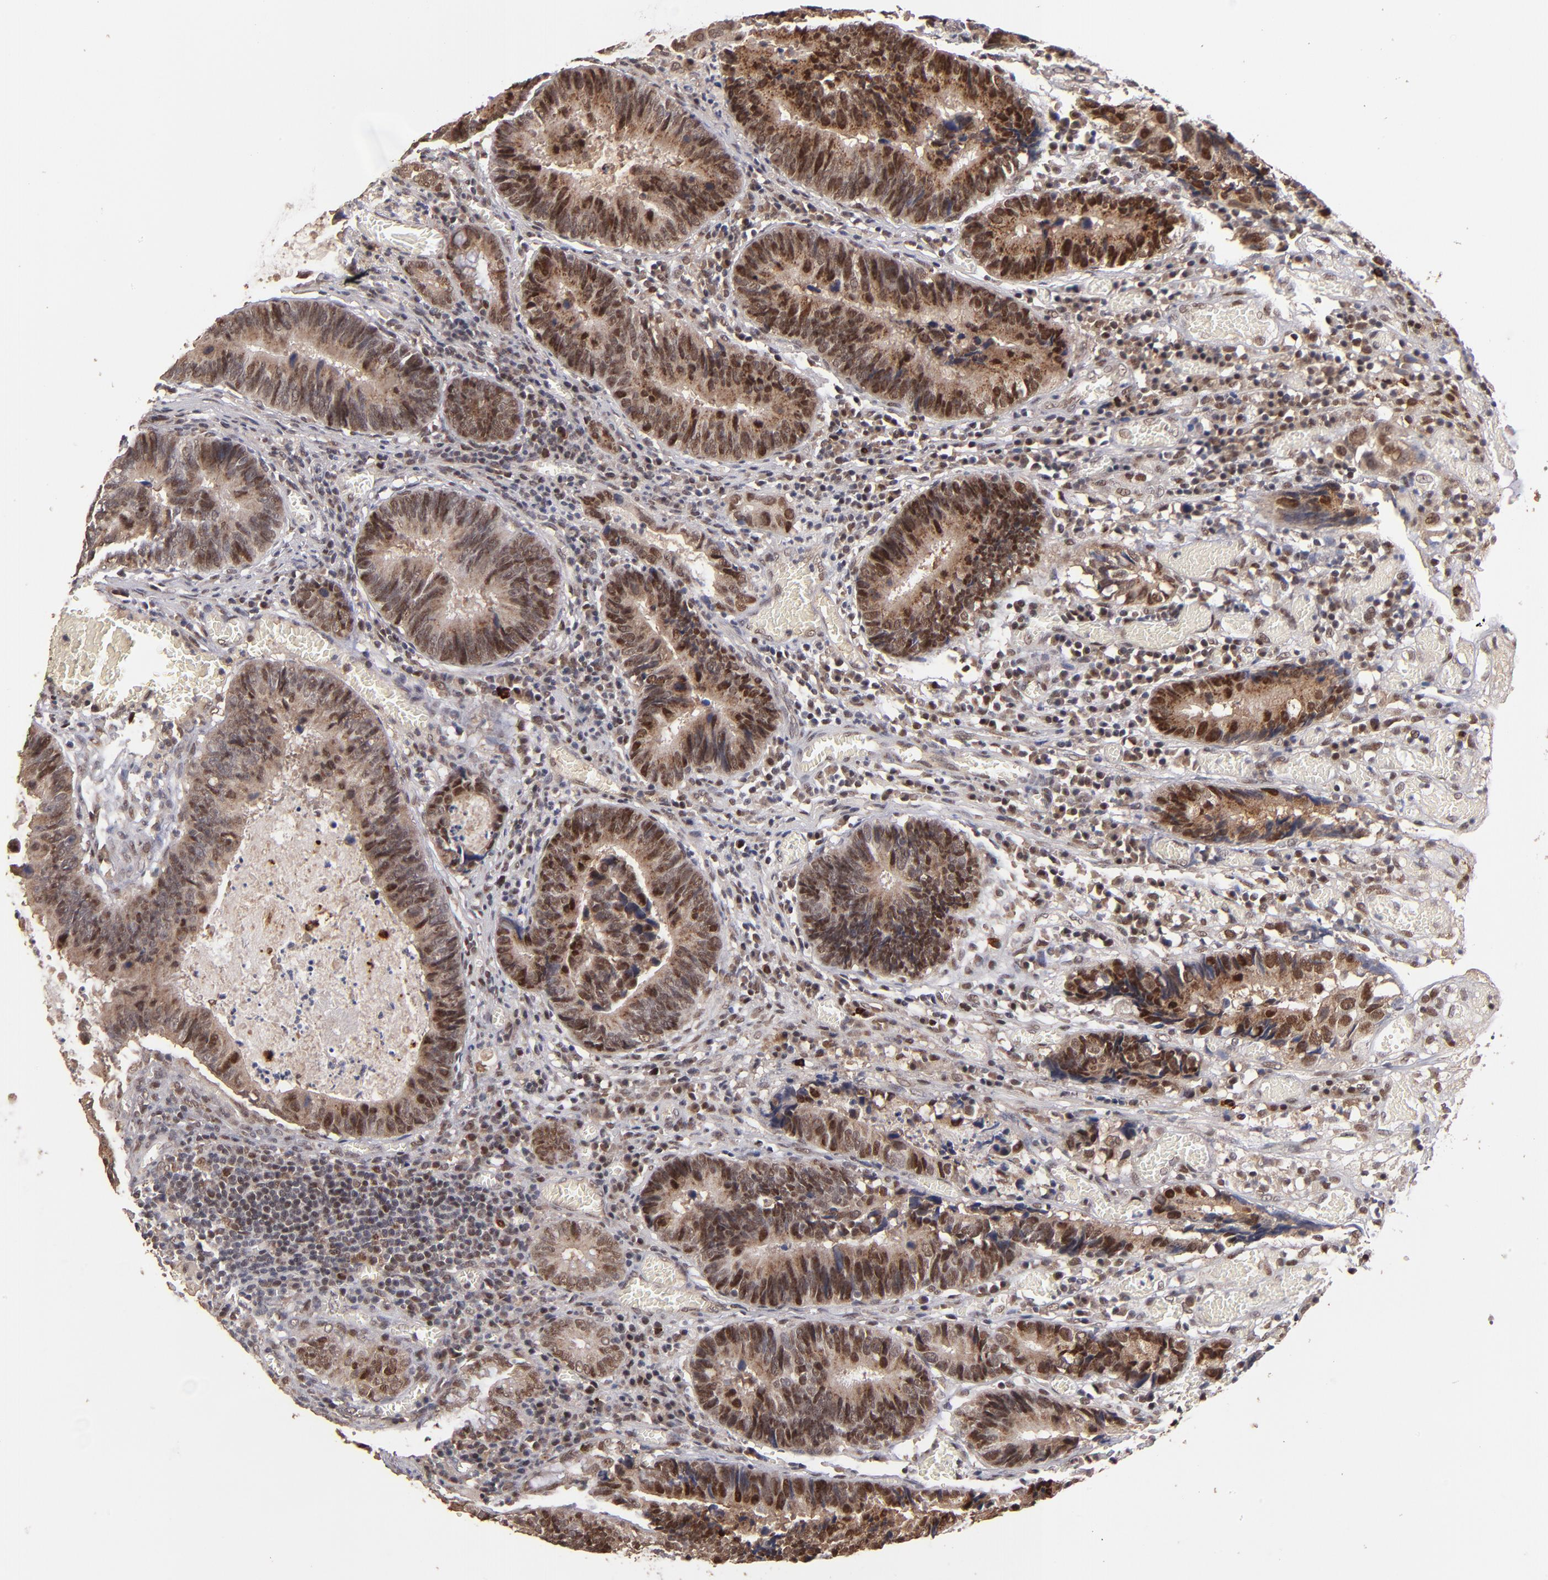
{"staining": {"intensity": "moderate", "quantity": ">75%", "location": "cytoplasmic/membranous,nuclear"}, "tissue": "colorectal cancer", "cell_type": "Tumor cells", "image_type": "cancer", "snomed": [{"axis": "morphology", "description": "Adenocarcinoma, NOS"}, {"axis": "topography", "description": "Rectum"}], "caption": "Tumor cells show medium levels of moderate cytoplasmic/membranous and nuclear expression in approximately >75% of cells in colorectal cancer. Using DAB (3,3'-diaminobenzidine) (brown) and hematoxylin (blue) stains, captured at high magnification using brightfield microscopy.", "gene": "EAPP", "patient": {"sex": "female", "age": 98}}